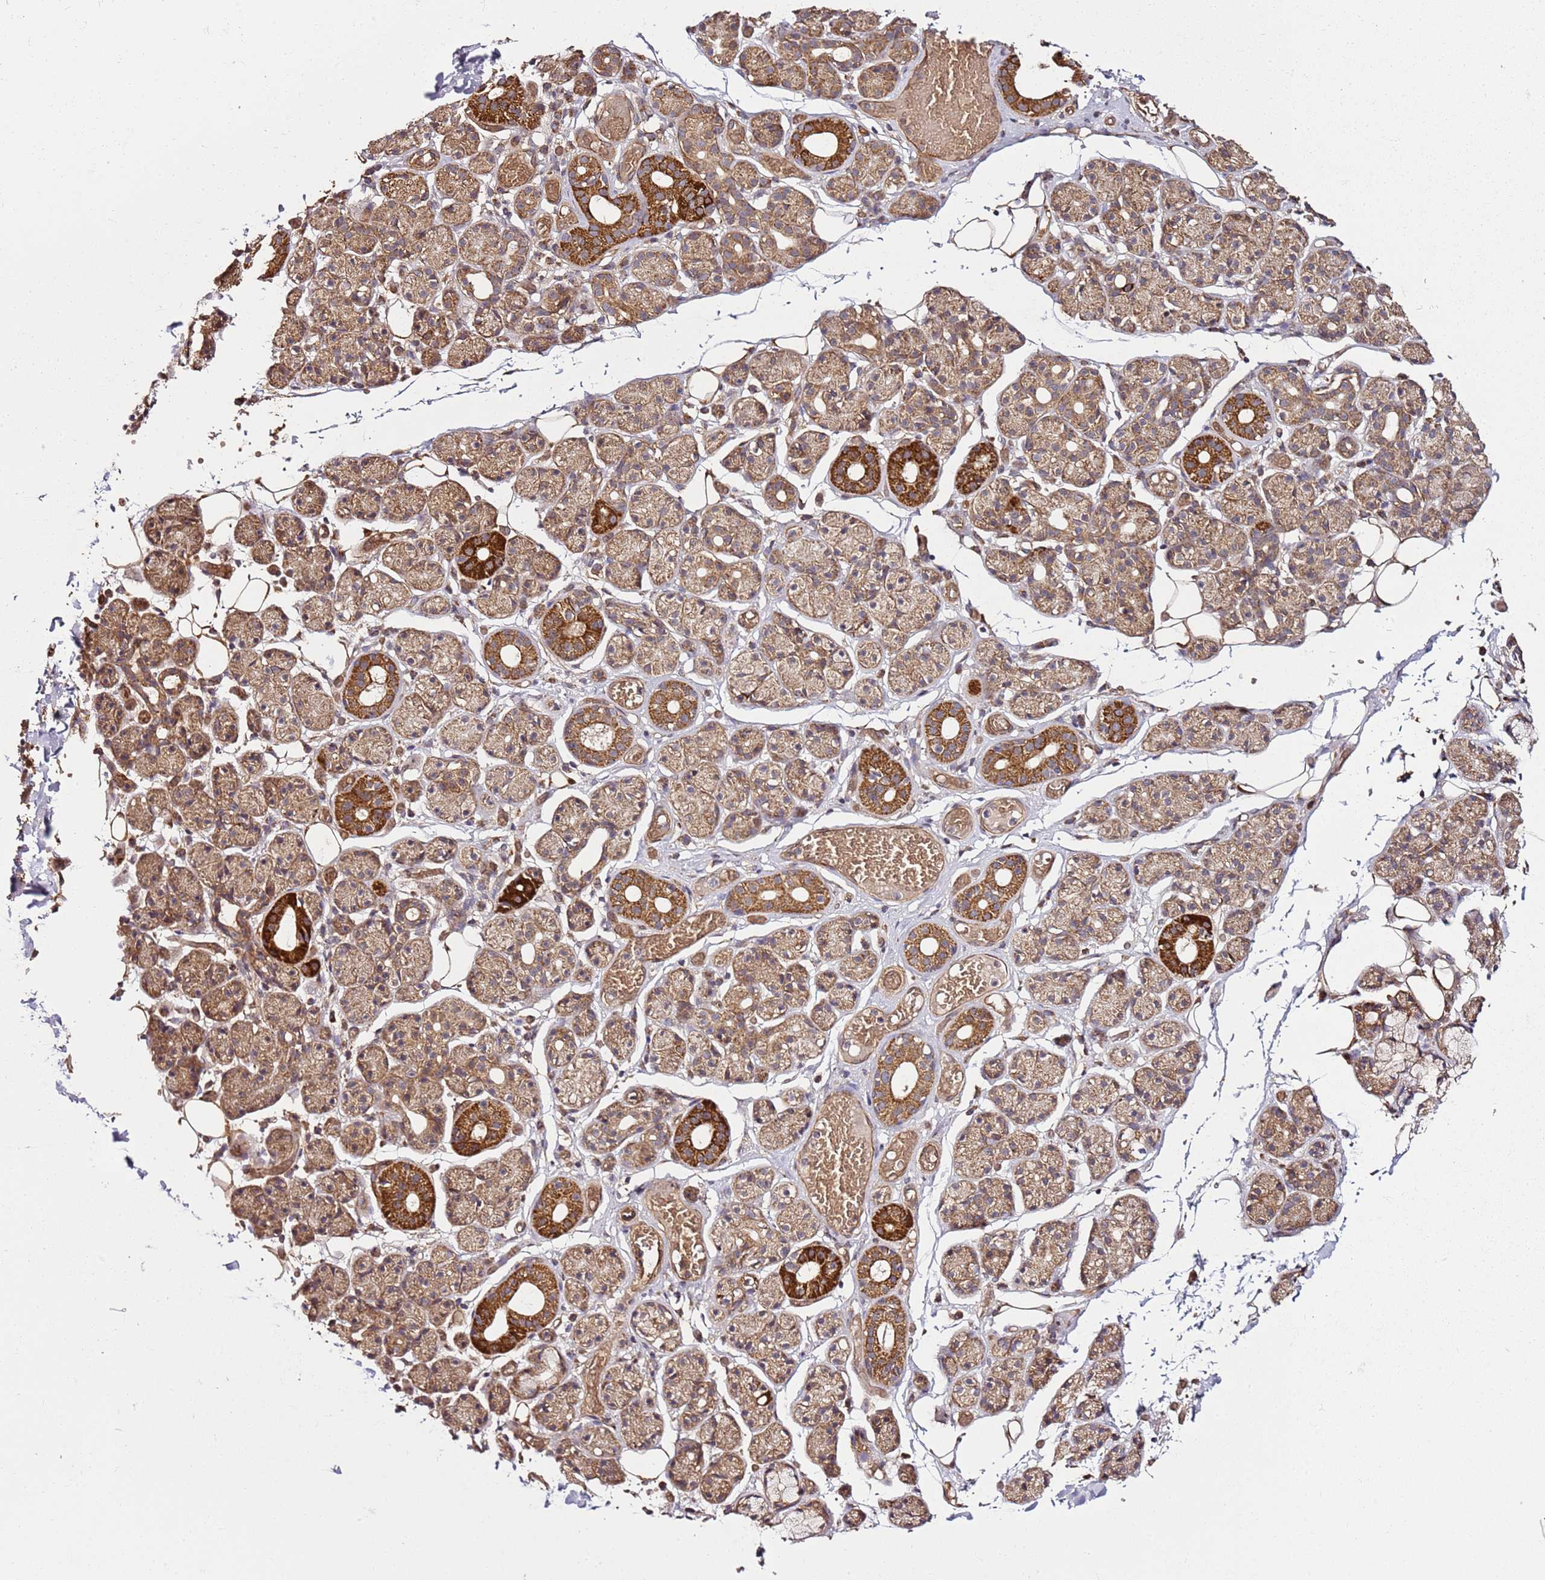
{"staining": {"intensity": "strong", "quantity": ">75%", "location": "cytoplasmic/membranous"}, "tissue": "salivary gland", "cell_type": "Glandular cells", "image_type": "normal", "snomed": [{"axis": "morphology", "description": "Normal tissue, NOS"}, {"axis": "topography", "description": "Salivary gland"}], "caption": "Protein staining demonstrates strong cytoplasmic/membranous positivity in approximately >75% of glandular cells in benign salivary gland. The protein is shown in brown color, while the nuclei are stained blue.", "gene": "TM2D2", "patient": {"sex": "male", "age": 63}}